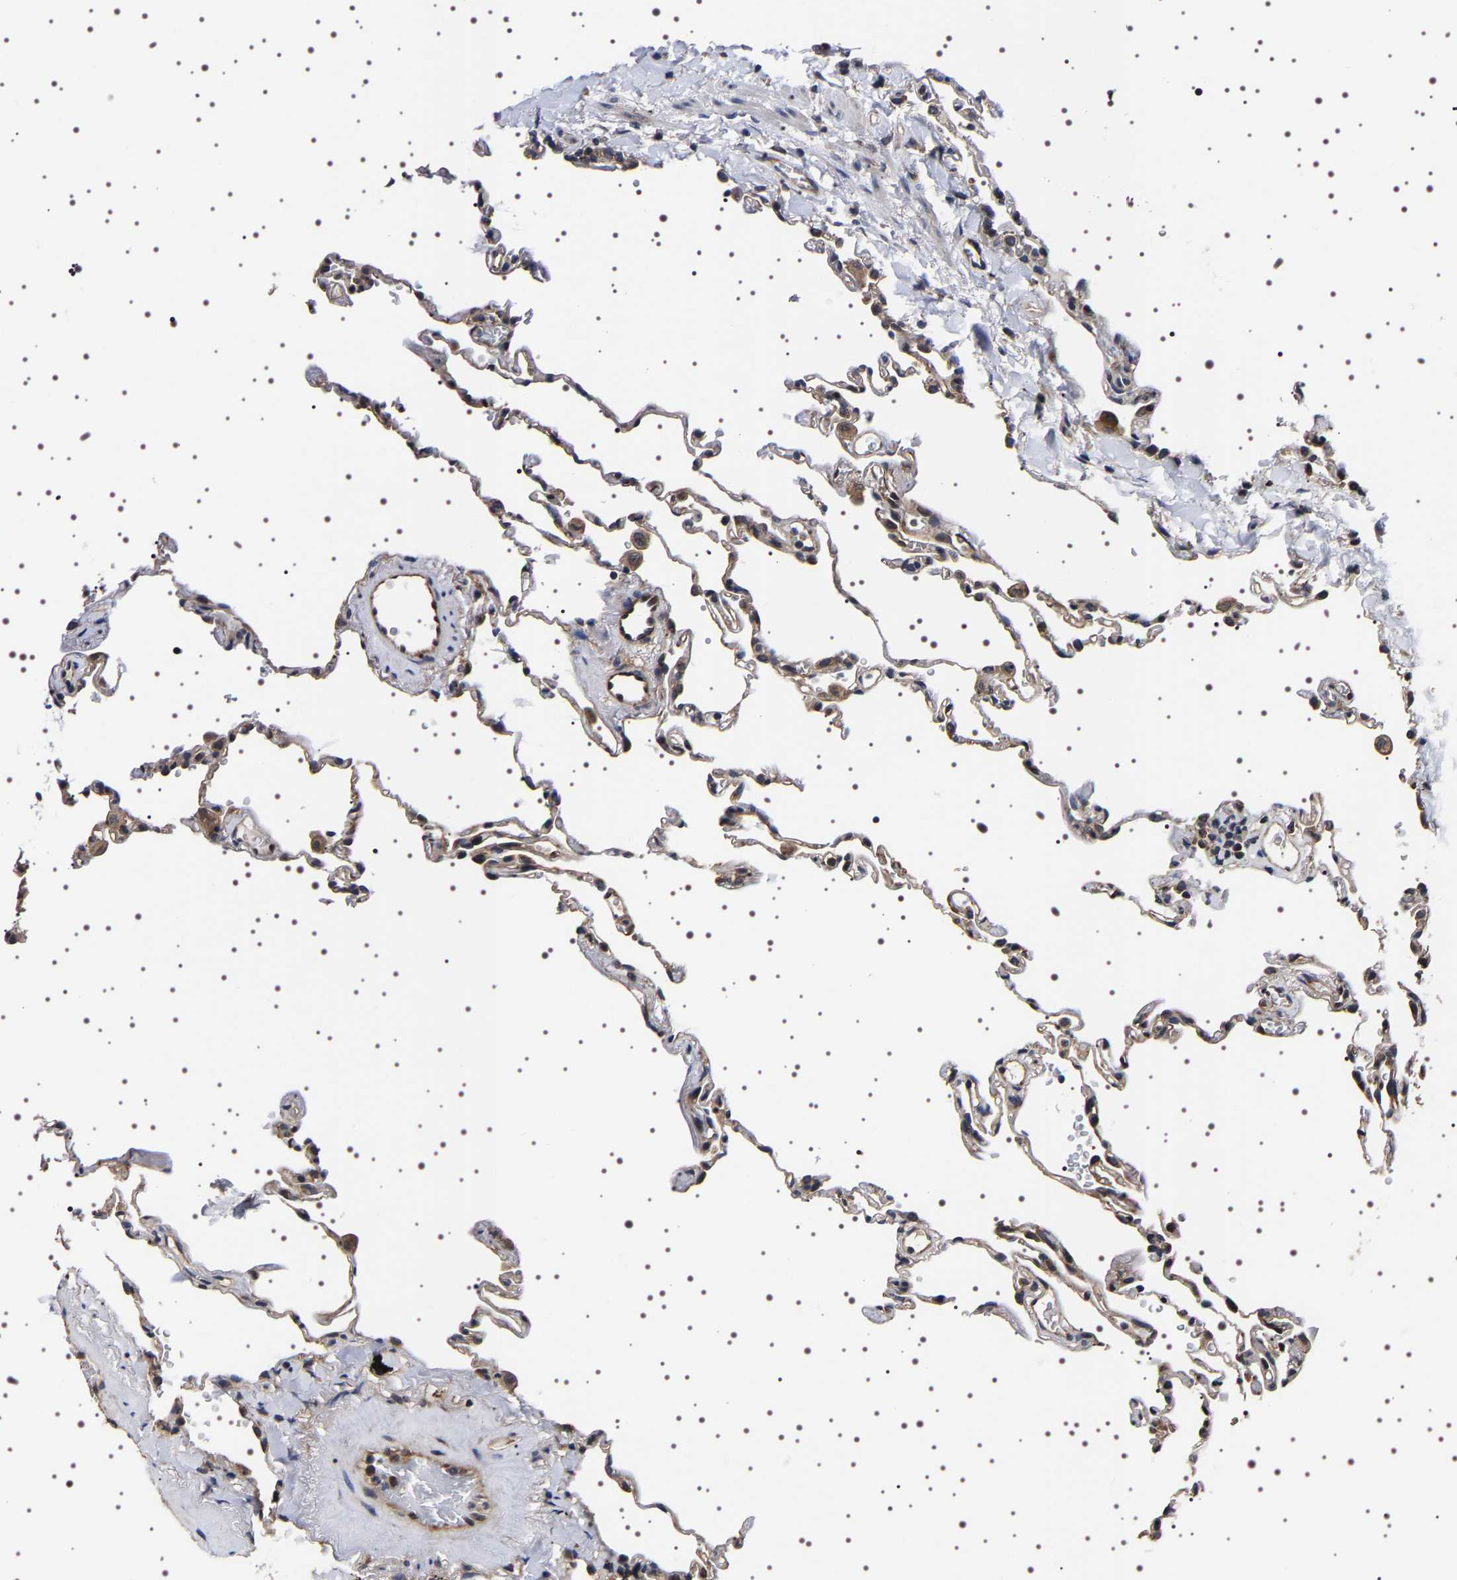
{"staining": {"intensity": "weak", "quantity": "<25%", "location": "cytoplasmic/membranous"}, "tissue": "lung", "cell_type": "Alveolar cells", "image_type": "normal", "snomed": [{"axis": "morphology", "description": "Normal tissue, NOS"}, {"axis": "topography", "description": "Lung"}], "caption": "A high-resolution photomicrograph shows IHC staining of normal lung, which shows no significant expression in alveolar cells.", "gene": "DARS1", "patient": {"sex": "male", "age": 59}}